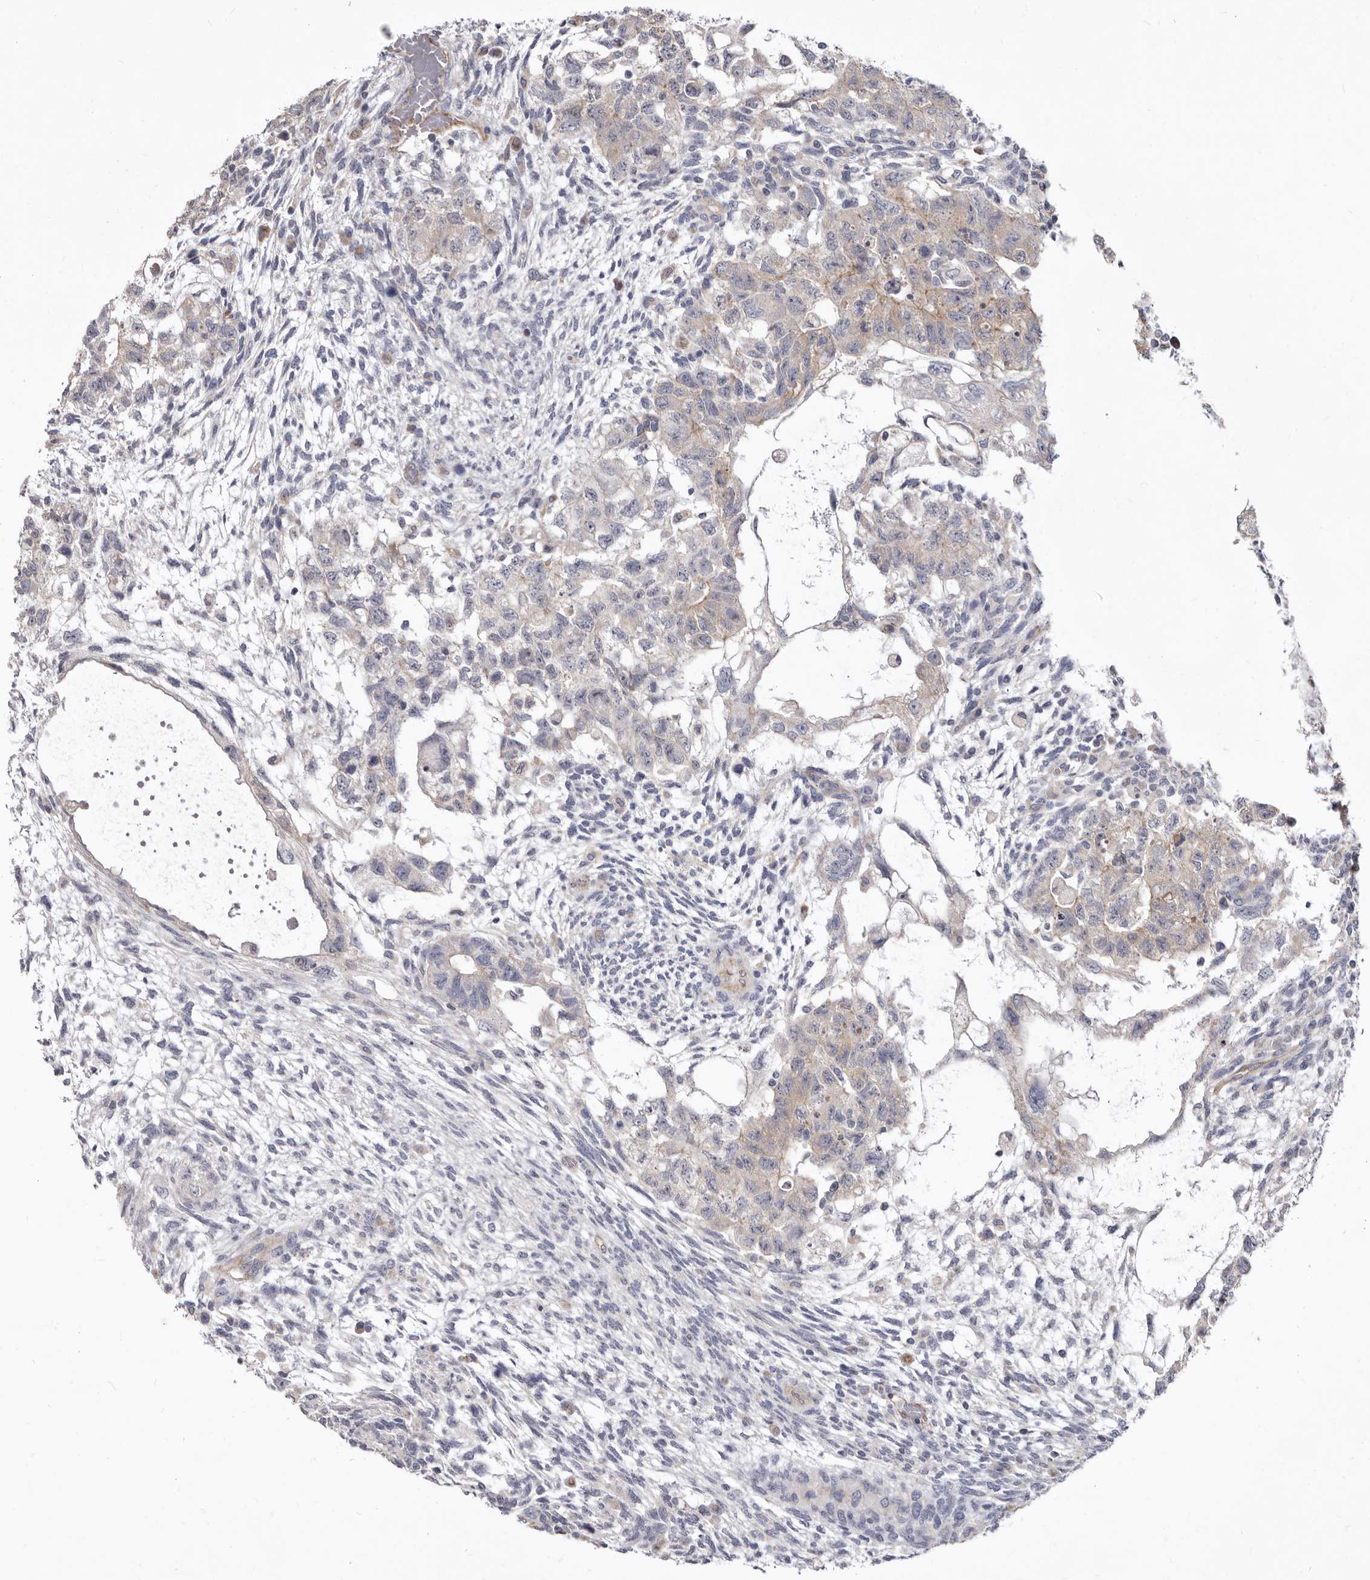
{"staining": {"intensity": "weak", "quantity": ">75%", "location": "cytoplasmic/membranous"}, "tissue": "testis cancer", "cell_type": "Tumor cells", "image_type": "cancer", "snomed": [{"axis": "morphology", "description": "Normal tissue, NOS"}, {"axis": "morphology", "description": "Carcinoma, Embryonal, NOS"}, {"axis": "topography", "description": "Testis"}], "caption": "Protein expression analysis of testis embryonal carcinoma demonstrates weak cytoplasmic/membranous staining in about >75% of tumor cells.", "gene": "FMO2", "patient": {"sex": "male", "age": 36}}